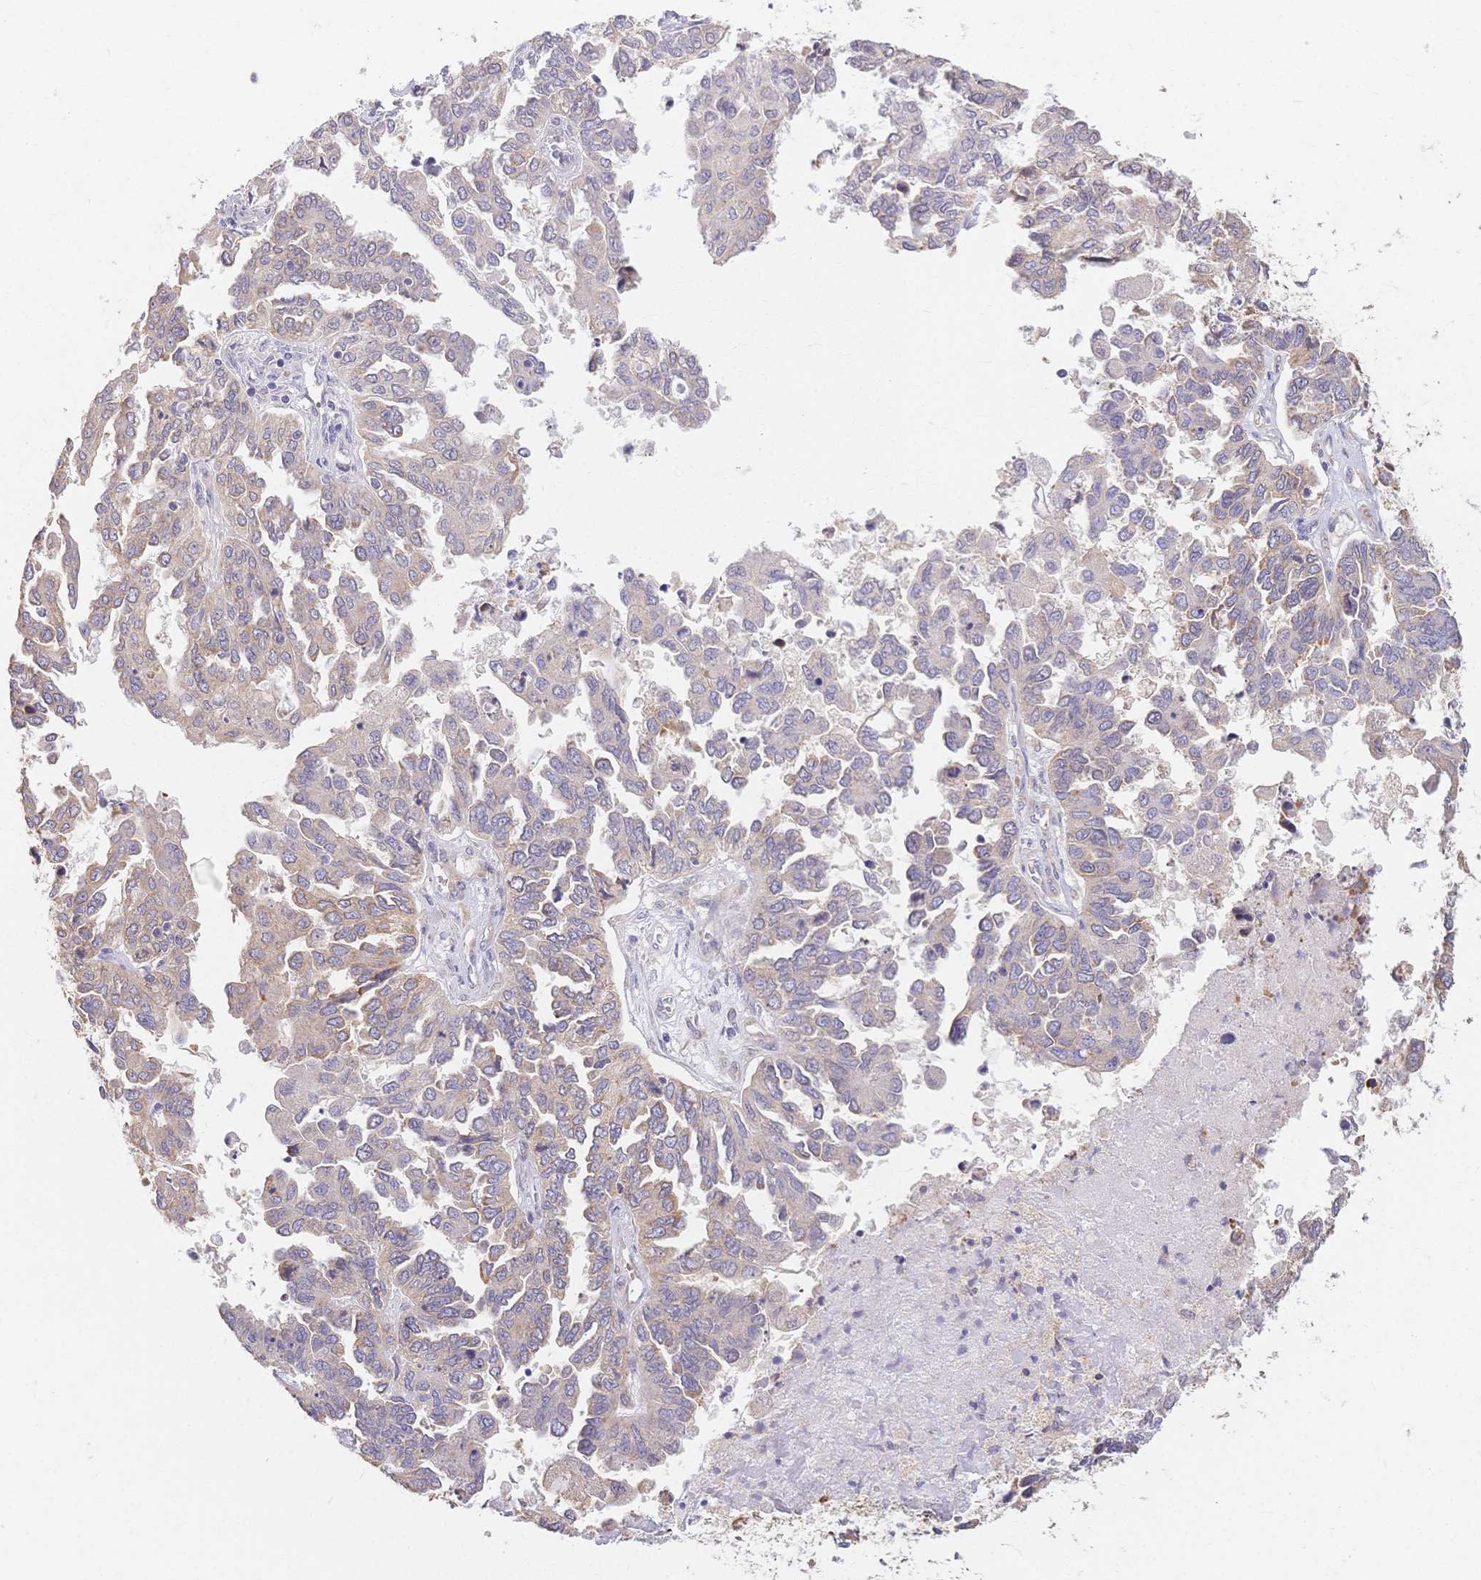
{"staining": {"intensity": "weak", "quantity": "25%-75%", "location": "cytoplasmic/membranous"}, "tissue": "ovarian cancer", "cell_type": "Tumor cells", "image_type": "cancer", "snomed": [{"axis": "morphology", "description": "Cystadenocarcinoma, serous, NOS"}, {"axis": "topography", "description": "Ovary"}], "caption": "Immunohistochemical staining of human ovarian cancer (serous cystadenocarcinoma) displays low levels of weak cytoplasmic/membranous staining in about 25%-75% of tumor cells.", "gene": "HS3ST5", "patient": {"sex": "female", "age": 53}}